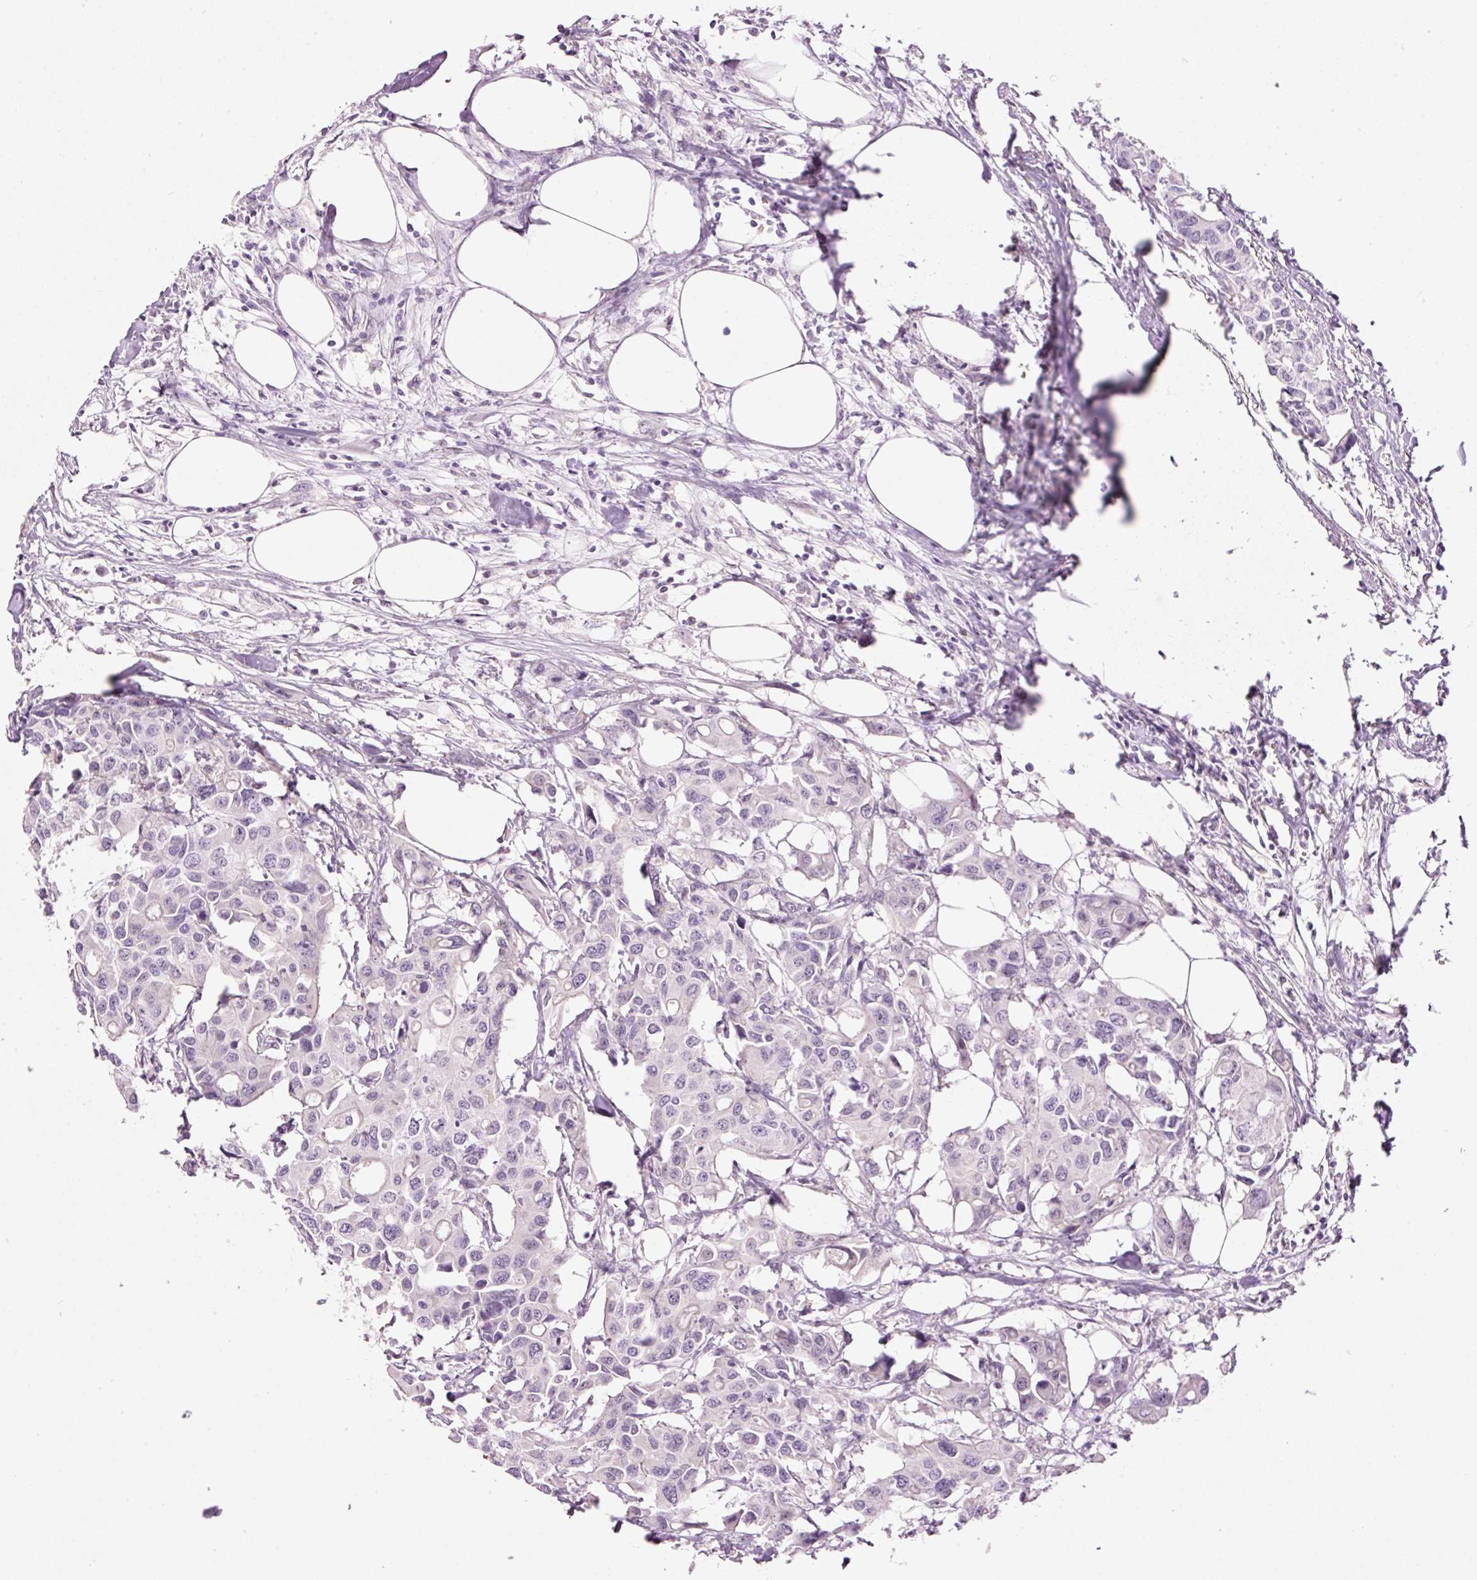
{"staining": {"intensity": "negative", "quantity": "none", "location": "none"}, "tissue": "colorectal cancer", "cell_type": "Tumor cells", "image_type": "cancer", "snomed": [{"axis": "morphology", "description": "Adenocarcinoma, NOS"}, {"axis": "topography", "description": "Colon"}], "caption": "This is an immunohistochemistry (IHC) image of human colorectal cancer (adenocarcinoma). There is no staining in tumor cells.", "gene": "GCG", "patient": {"sex": "male", "age": 77}}